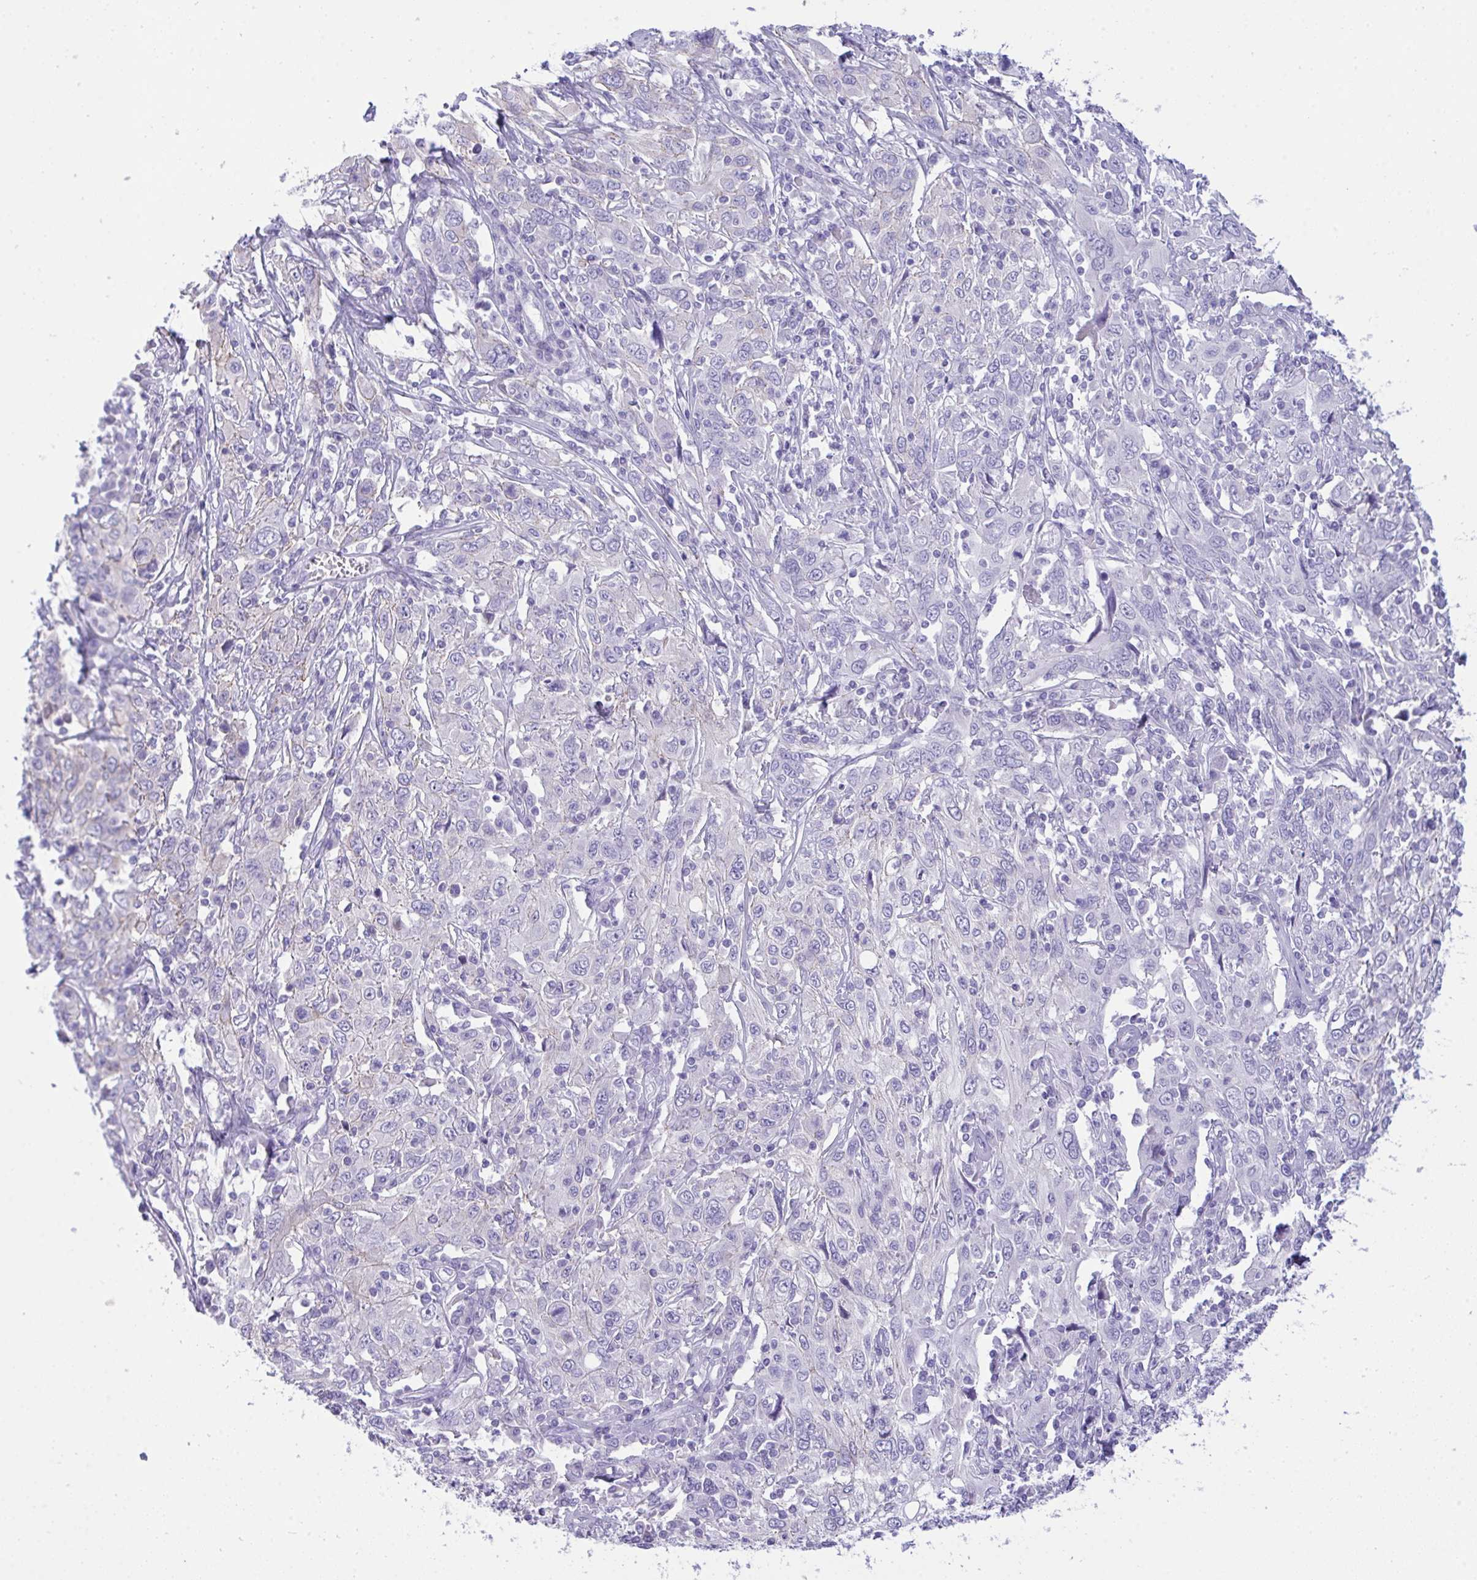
{"staining": {"intensity": "negative", "quantity": "none", "location": "none"}, "tissue": "cervical cancer", "cell_type": "Tumor cells", "image_type": "cancer", "snomed": [{"axis": "morphology", "description": "Squamous cell carcinoma, NOS"}, {"axis": "topography", "description": "Cervix"}], "caption": "Immunohistochemical staining of human cervical cancer reveals no significant expression in tumor cells.", "gene": "GLB1L2", "patient": {"sex": "female", "age": 46}}